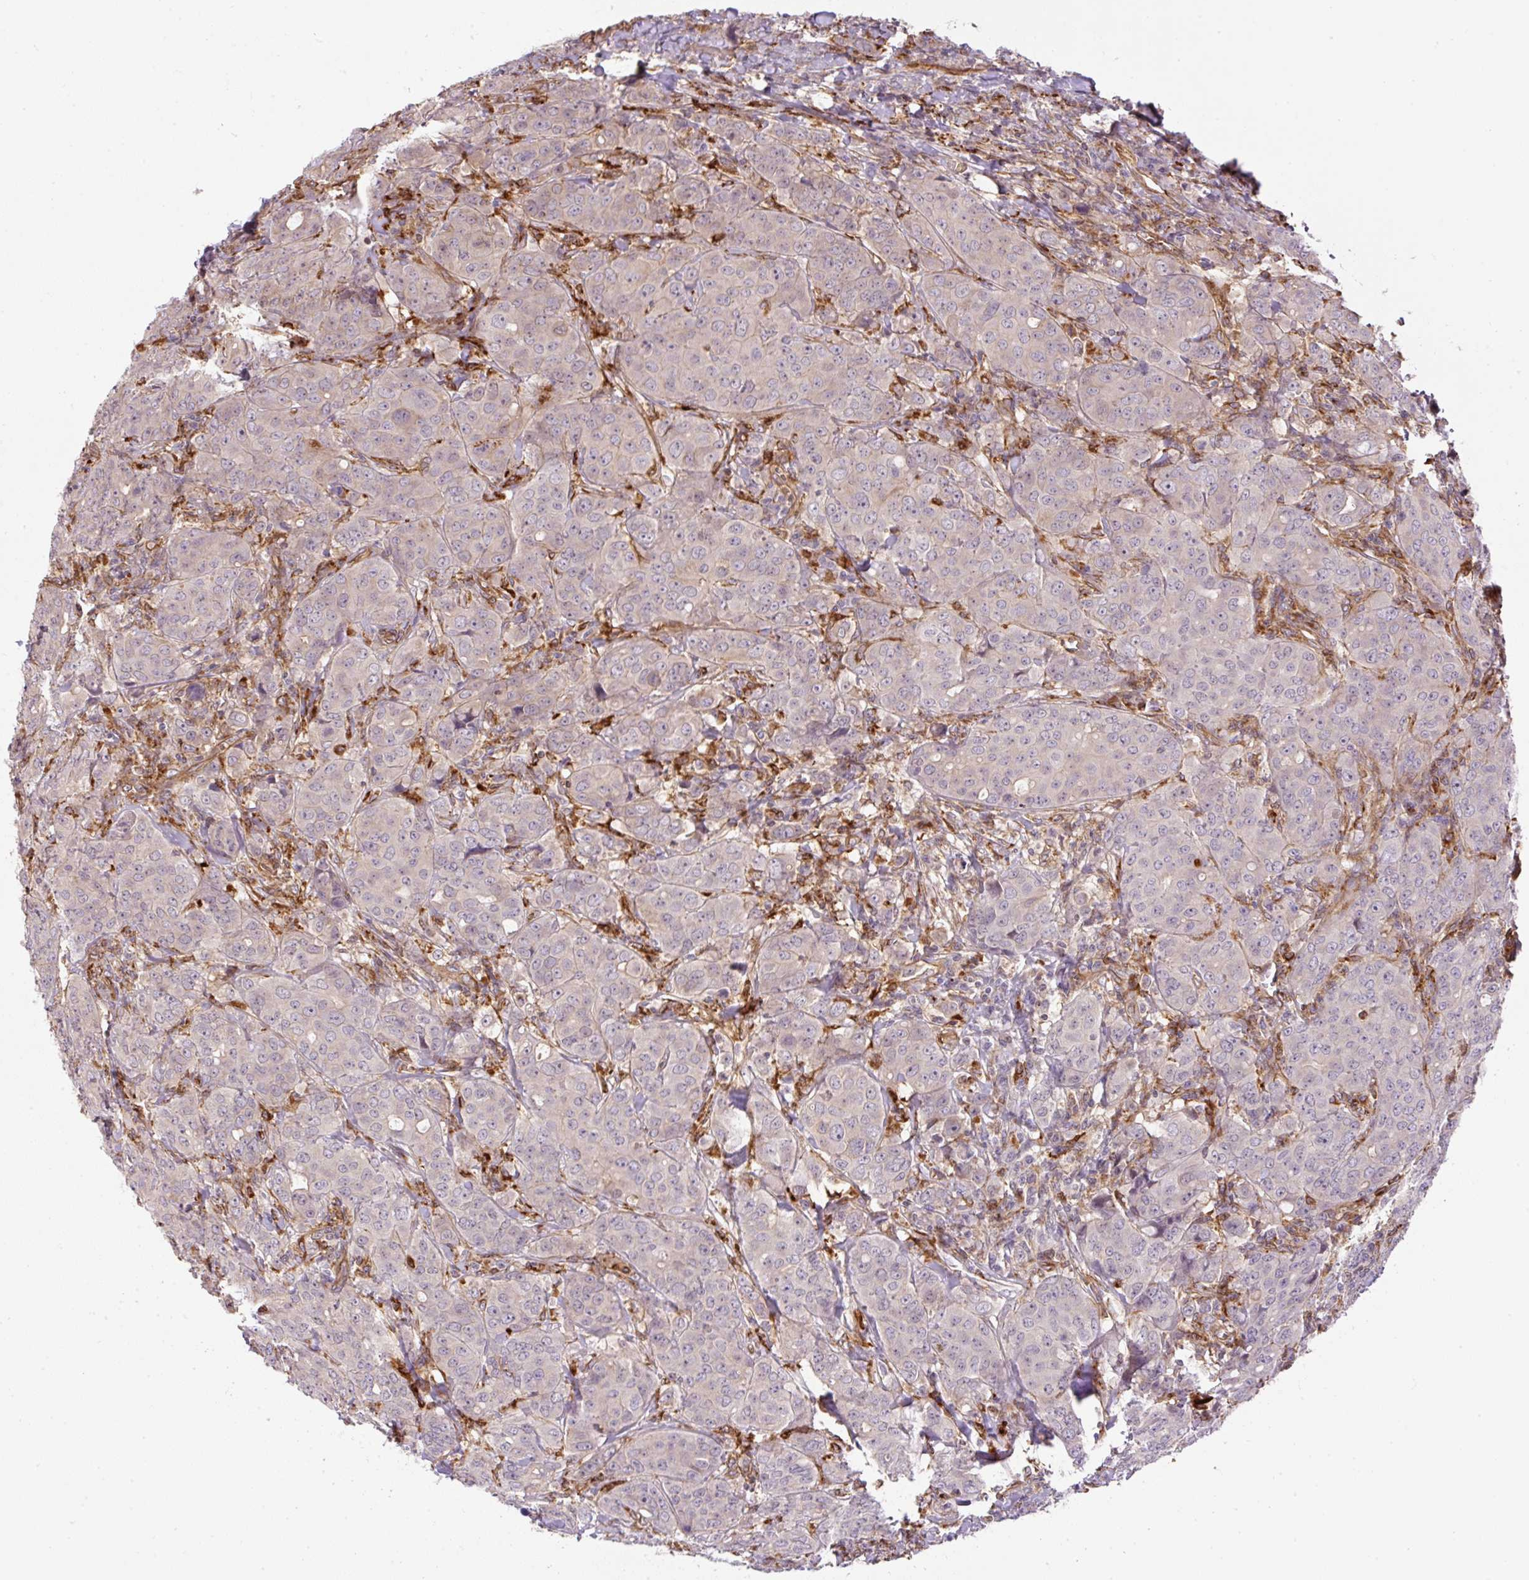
{"staining": {"intensity": "weak", "quantity": "<25%", "location": "cytoplasmic/membranous"}, "tissue": "breast cancer", "cell_type": "Tumor cells", "image_type": "cancer", "snomed": [{"axis": "morphology", "description": "Duct carcinoma"}, {"axis": "topography", "description": "Breast"}], "caption": "IHC of human infiltrating ductal carcinoma (breast) shows no positivity in tumor cells.", "gene": "B3GALT5", "patient": {"sex": "female", "age": 43}}